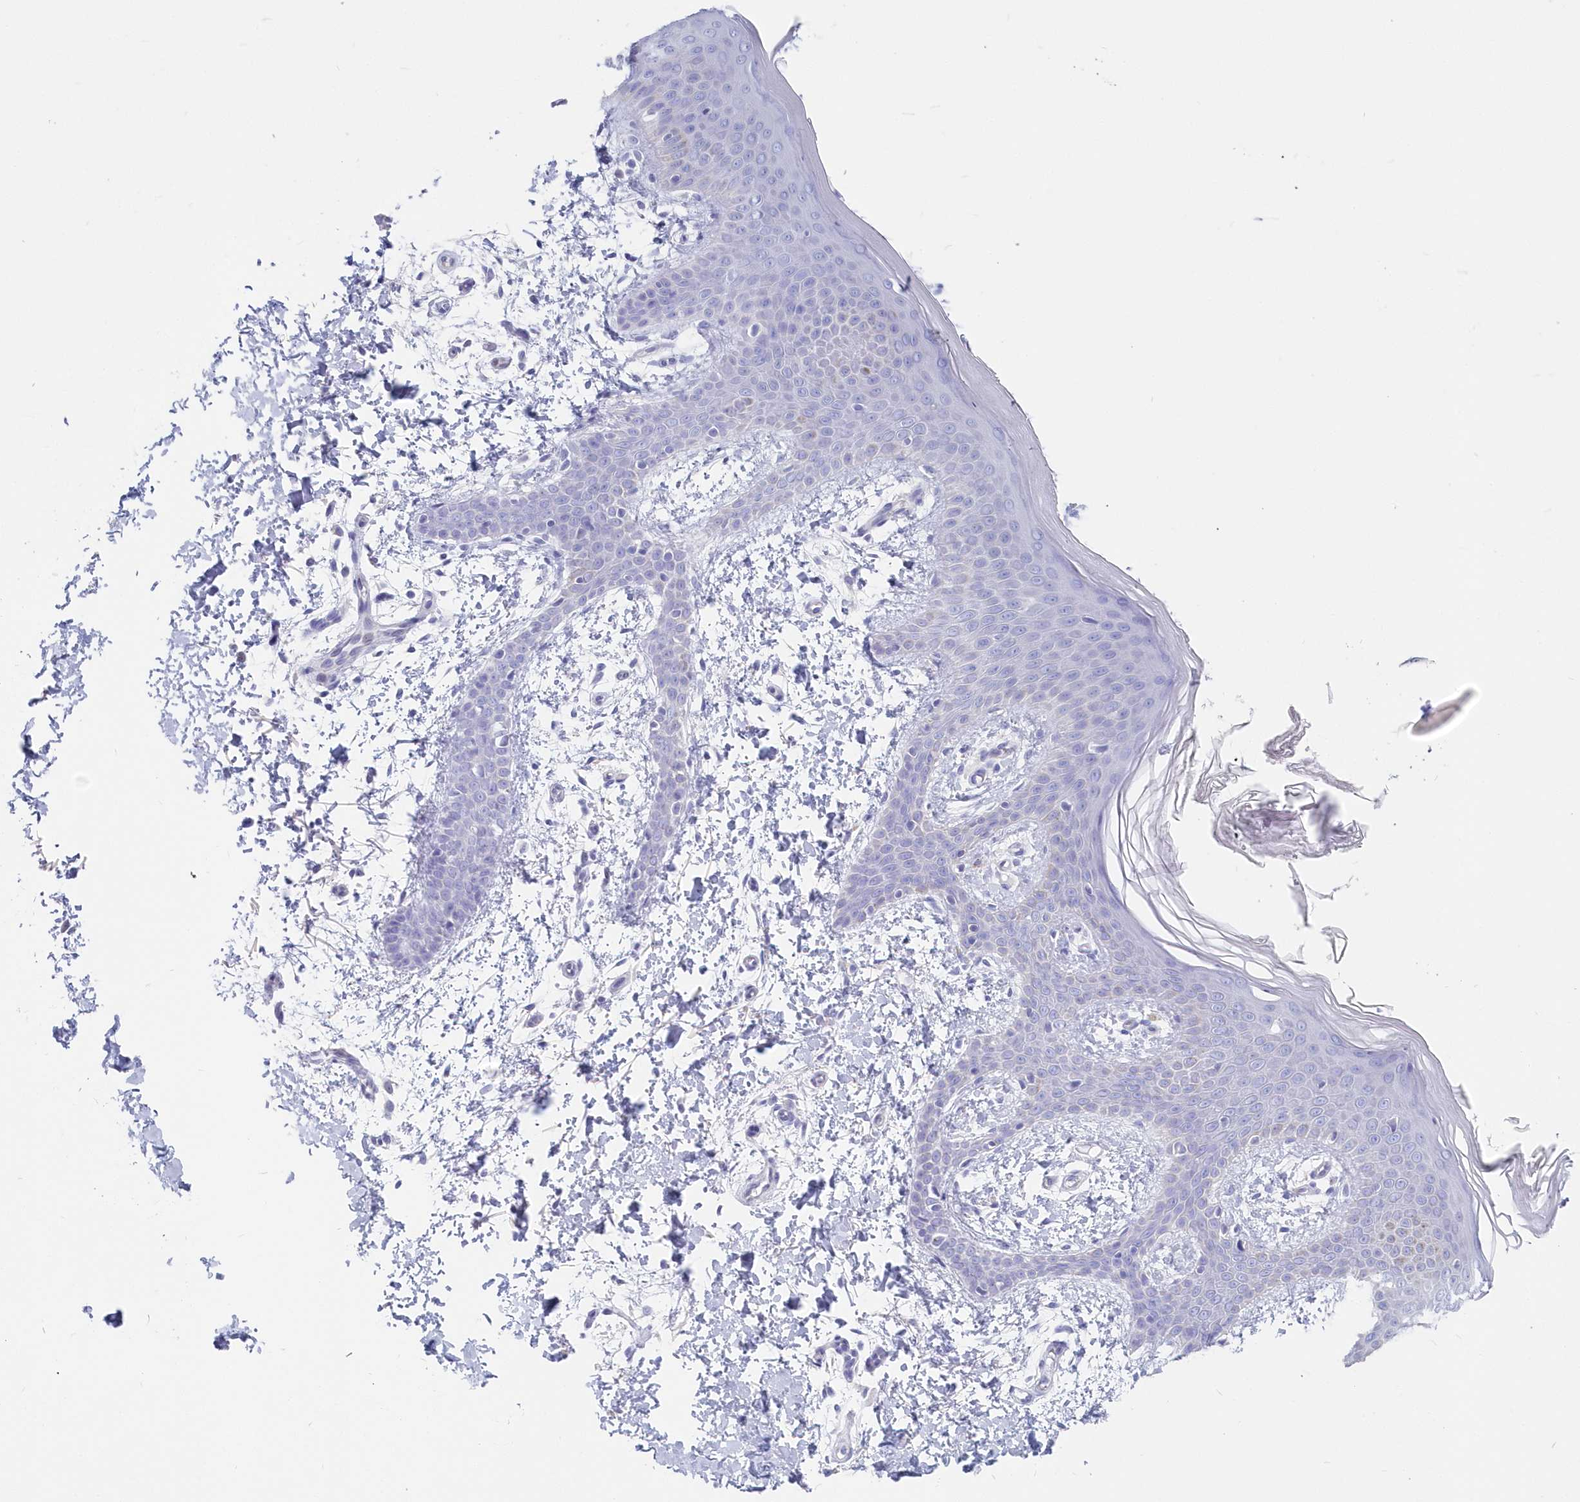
{"staining": {"intensity": "negative", "quantity": "none", "location": "none"}, "tissue": "skin", "cell_type": "Fibroblasts", "image_type": "normal", "snomed": [{"axis": "morphology", "description": "Normal tissue, NOS"}, {"axis": "topography", "description": "Skin"}], "caption": "The image shows no staining of fibroblasts in unremarkable skin.", "gene": "CSNK1G2", "patient": {"sex": "male", "age": 36}}